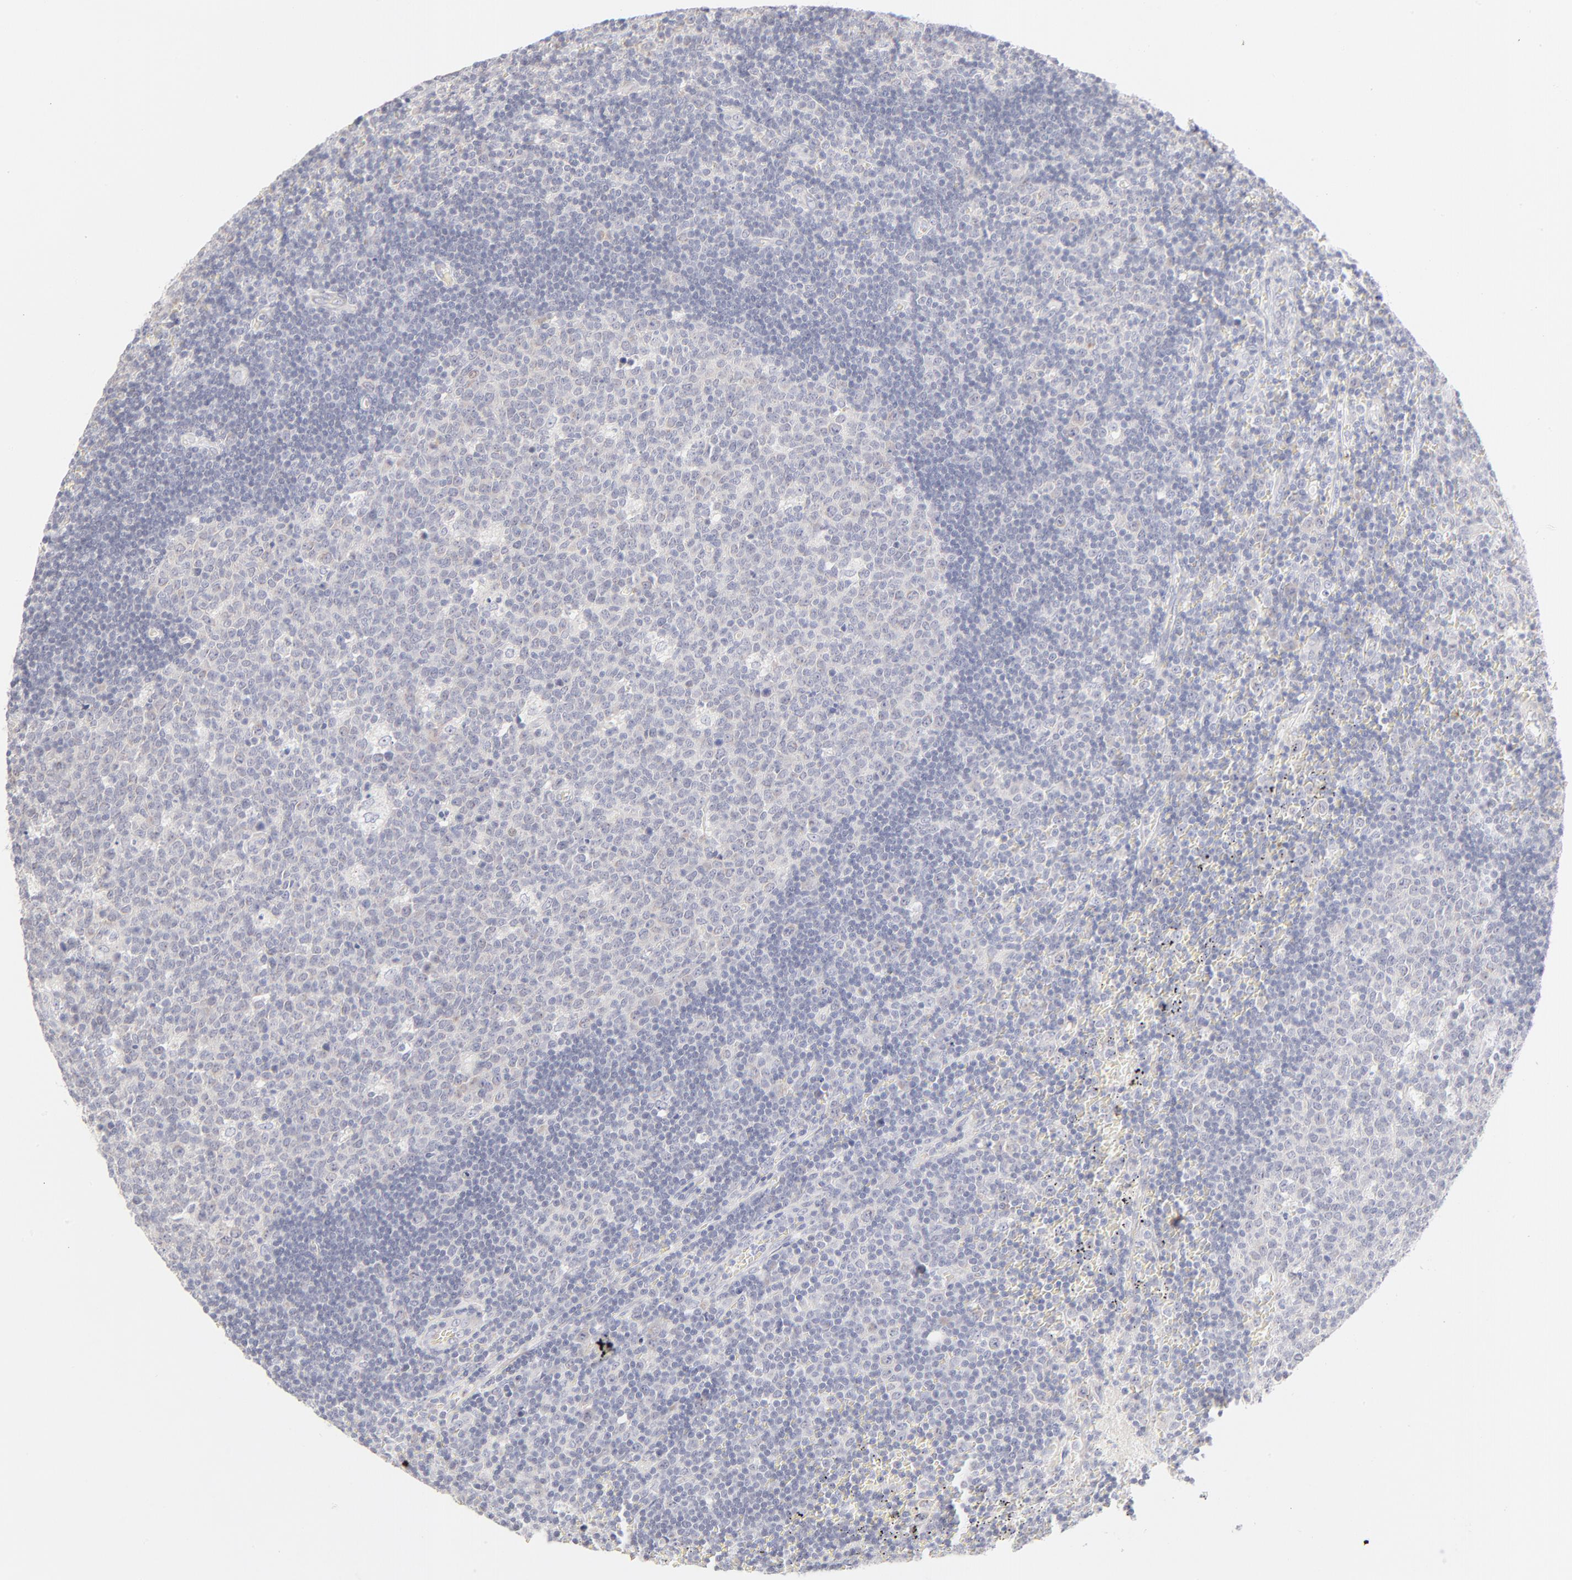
{"staining": {"intensity": "negative", "quantity": "none", "location": "none"}, "tissue": "lymph node", "cell_type": "Germinal center cells", "image_type": "normal", "snomed": [{"axis": "morphology", "description": "Normal tissue, NOS"}, {"axis": "topography", "description": "Lymph node"}, {"axis": "topography", "description": "Salivary gland"}], "caption": "Protein analysis of benign lymph node displays no significant staining in germinal center cells. (Brightfield microscopy of DAB immunohistochemistry at high magnification).", "gene": "NPNT", "patient": {"sex": "male", "age": 8}}